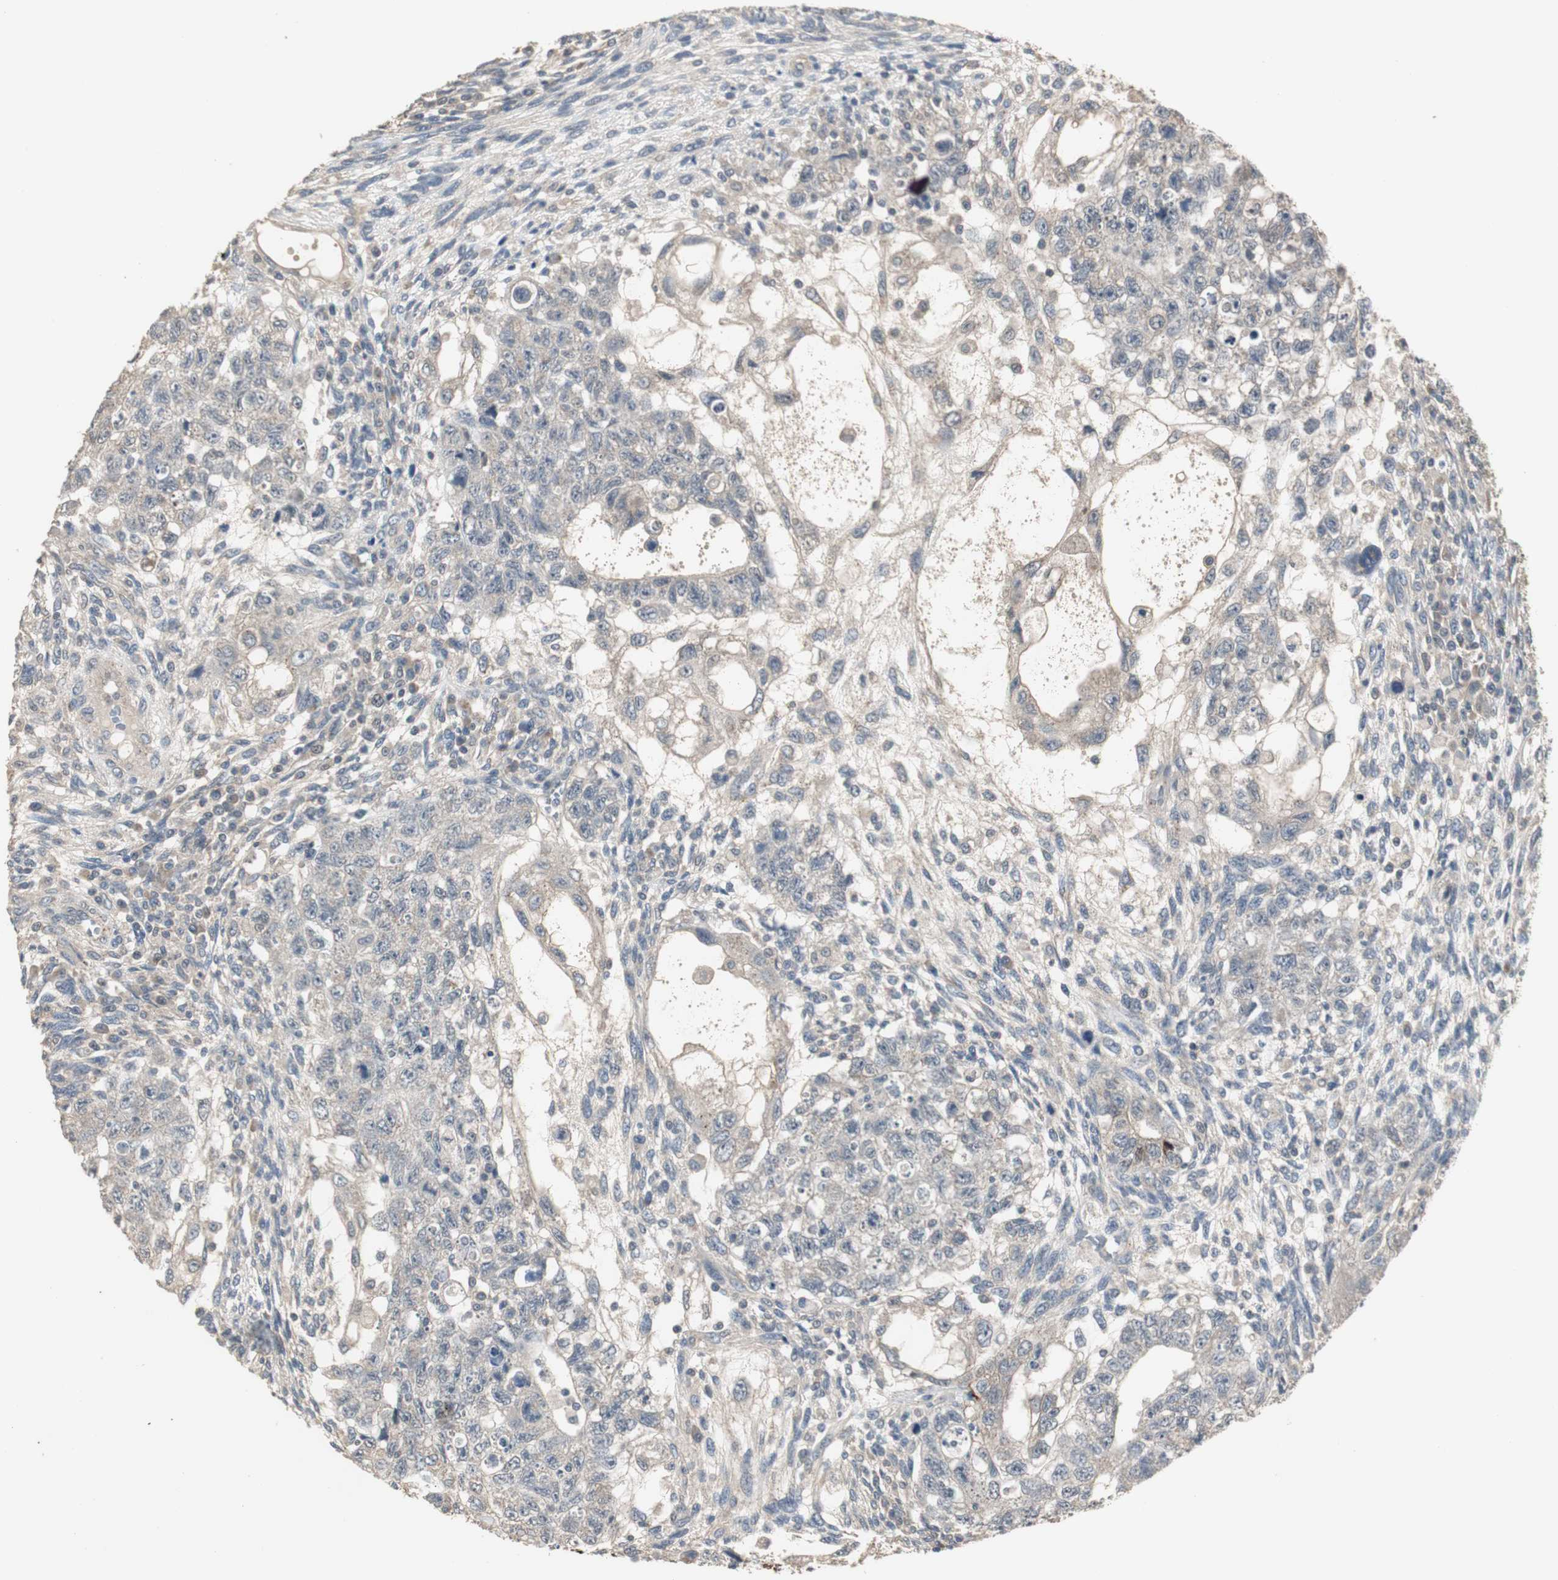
{"staining": {"intensity": "weak", "quantity": "25%-75%", "location": "cytoplasmic/membranous"}, "tissue": "testis cancer", "cell_type": "Tumor cells", "image_type": "cancer", "snomed": [{"axis": "morphology", "description": "Normal tissue, NOS"}, {"axis": "morphology", "description": "Carcinoma, Embryonal, NOS"}, {"axis": "topography", "description": "Testis"}], "caption": "Tumor cells show weak cytoplasmic/membranous positivity in about 25%-75% of cells in testis cancer (embryonal carcinoma).", "gene": "PTPRN2", "patient": {"sex": "male", "age": 36}}